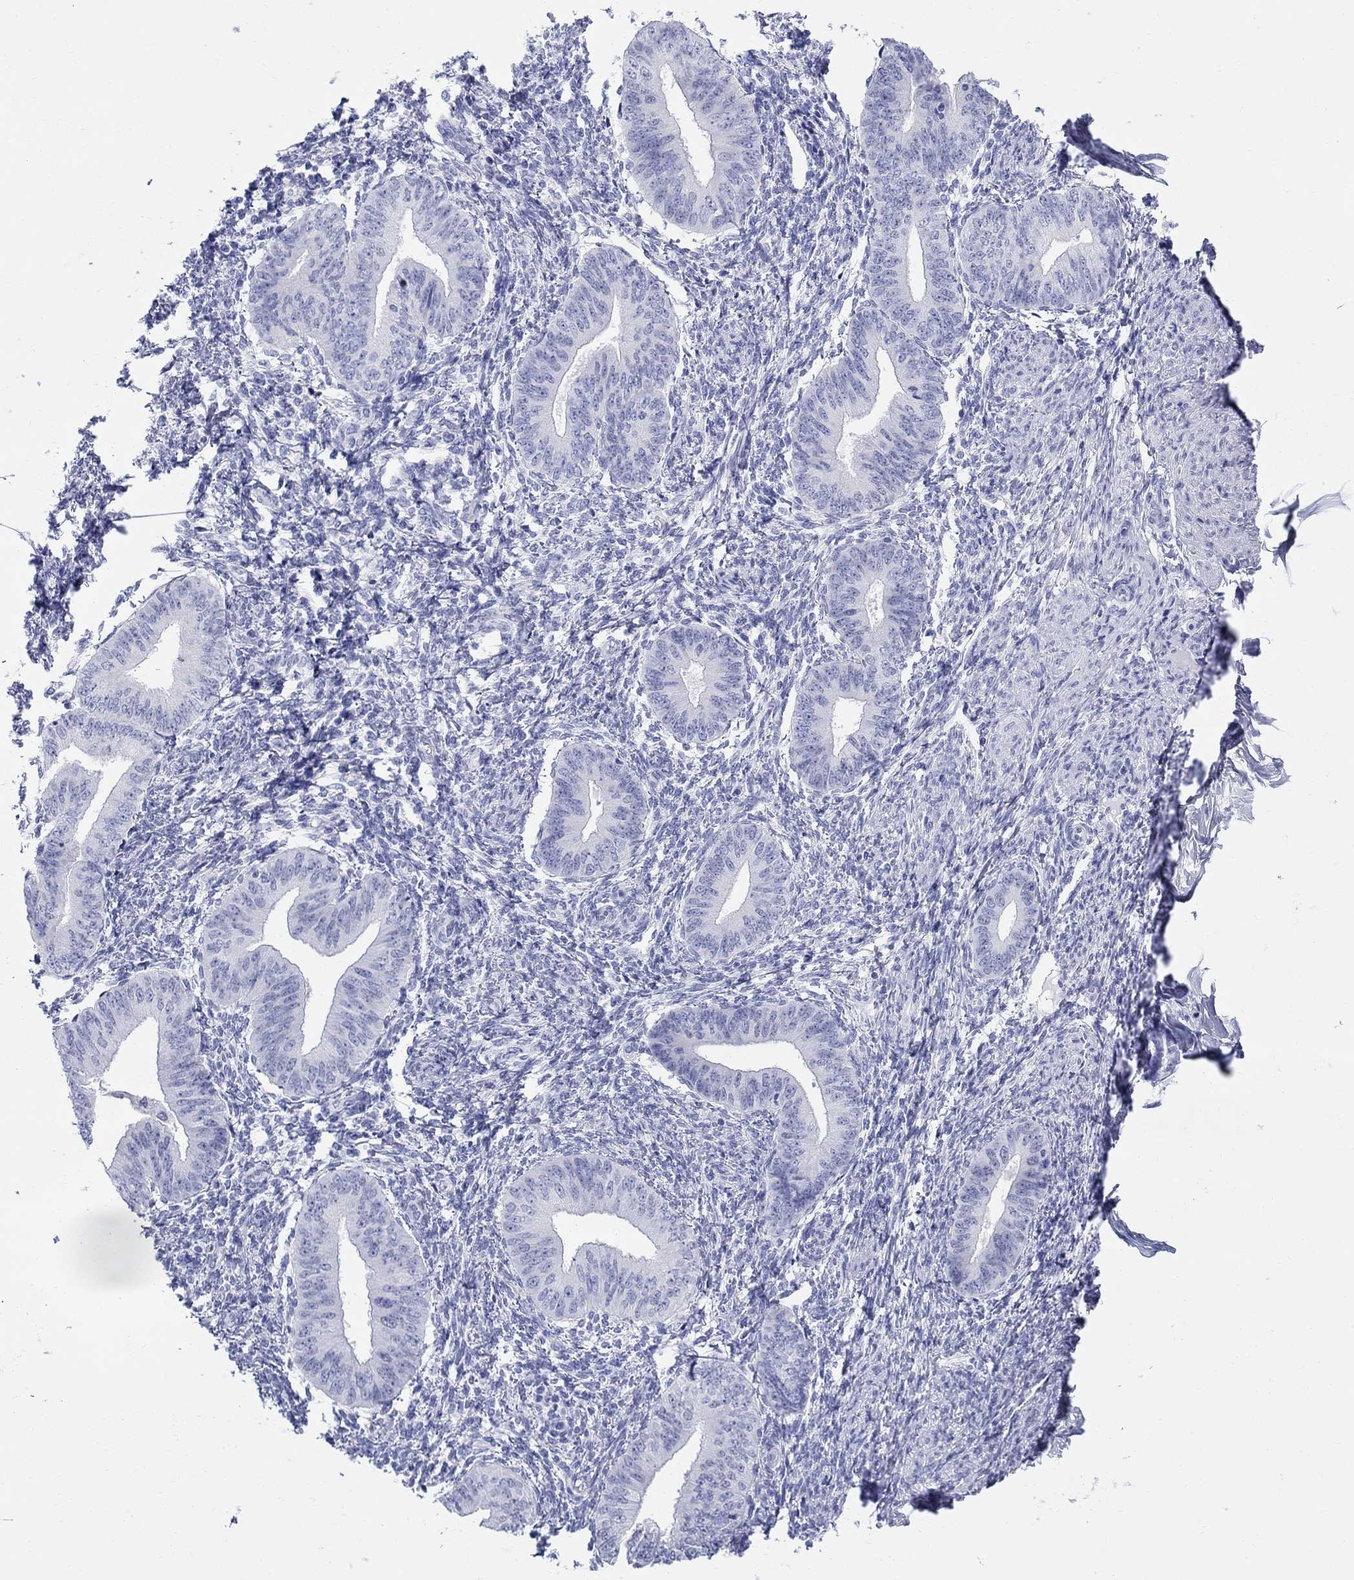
{"staining": {"intensity": "negative", "quantity": "none", "location": "none"}, "tissue": "endometrium", "cell_type": "Cells in endometrial stroma", "image_type": "normal", "snomed": [{"axis": "morphology", "description": "Normal tissue, NOS"}, {"axis": "topography", "description": "Endometrium"}], "caption": "A high-resolution photomicrograph shows immunohistochemistry (IHC) staining of normal endometrium, which displays no significant staining in cells in endometrial stroma.", "gene": "LAMP5", "patient": {"sex": "female", "age": 47}}